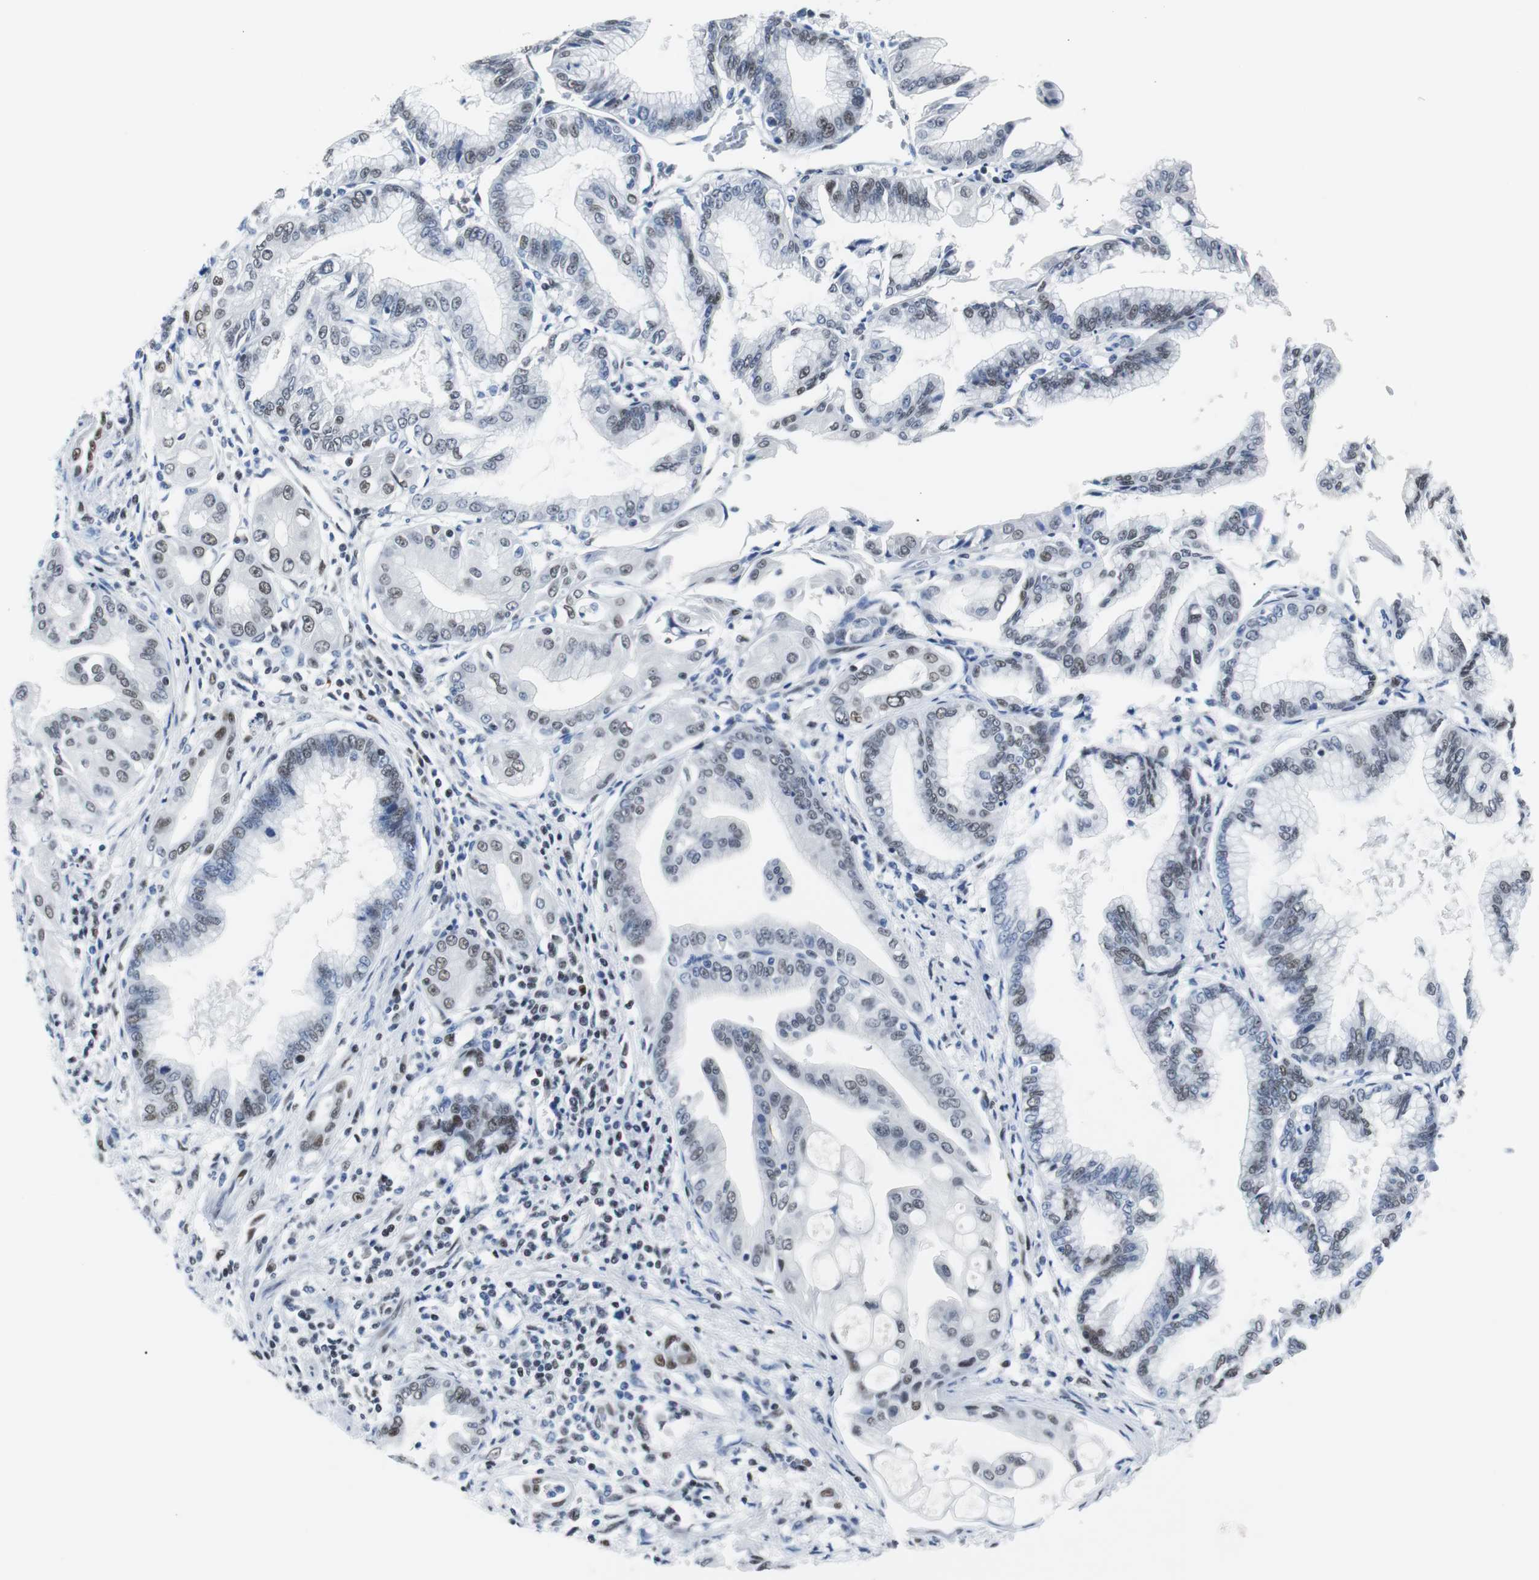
{"staining": {"intensity": "weak", "quantity": "25%-75%", "location": "nuclear"}, "tissue": "pancreatic cancer", "cell_type": "Tumor cells", "image_type": "cancer", "snomed": [{"axis": "morphology", "description": "Adenocarcinoma, NOS"}, {"axis": "topography", "description": "Pancreas"}], "caption": "A brown stain shows weak nuclear staining of a protein in human pancreatic cancer (adenocarcinoma) tumor cells. Immunohistochemistry (ihc) stains the protein of interest in brown and the nuclei are stained blue.", "gene": "JUN", "patient": {"sex": "female", "age": 64}}